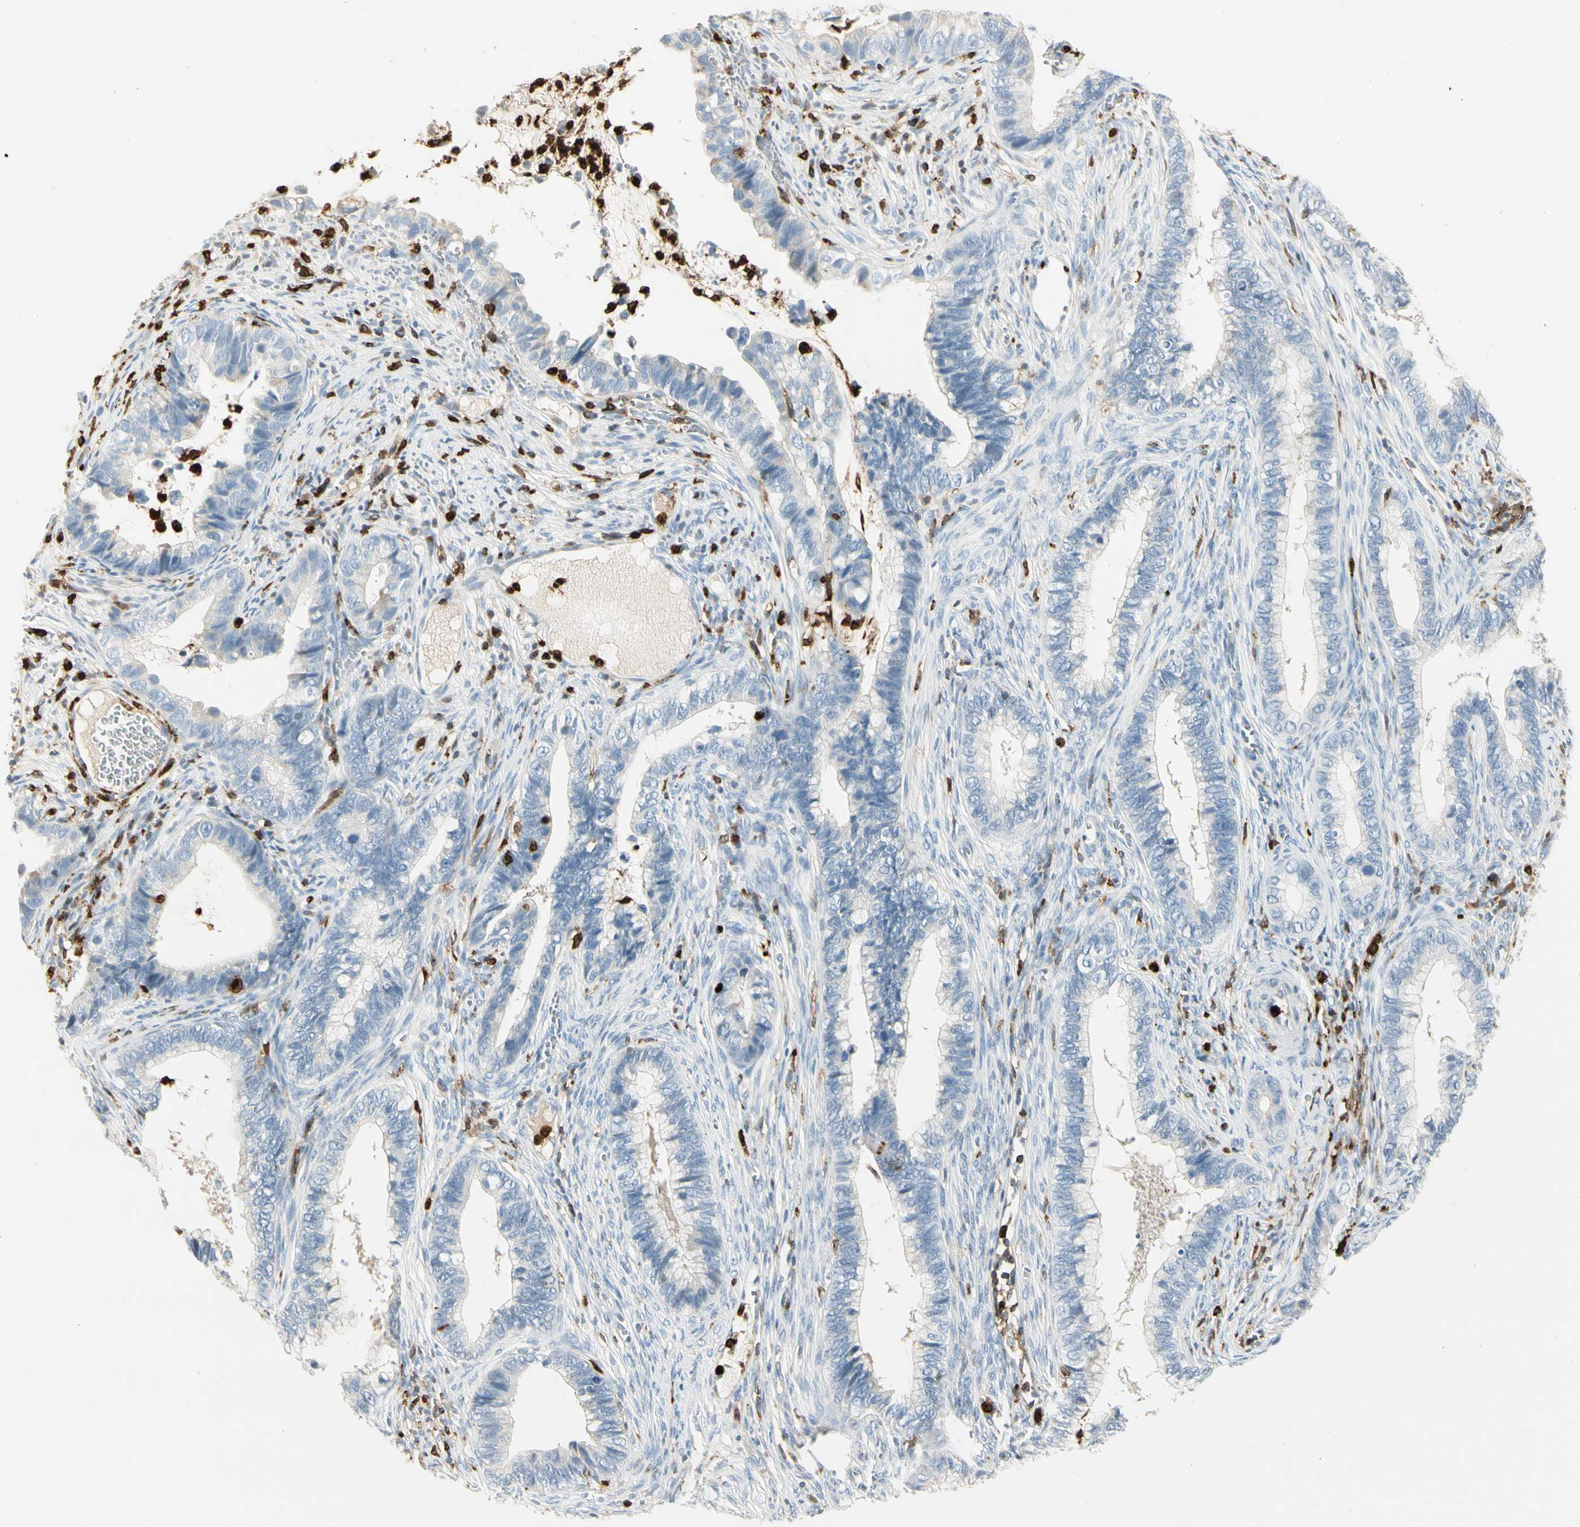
{"staining": {"intensity": "negative", "quantity": "none", "location": "none"}, "tissue": "cervical cancer", "cell_type": "Tumor cells", "image_type": "cancer", "snomed": [{"axis": "morphology", "description": "Adenocarcinoma, NOS"}, {"axis": "topography", "description": "Cervix"}], "caption": "DAB (3,3'-diaminobenzidine) immunohistochemical staining of human cervical cancer (adenocarcinoma) shows no significant staining in tumor cells.", "gene": "ITGB2", "patient": {"sex": "female", "age": 44}}